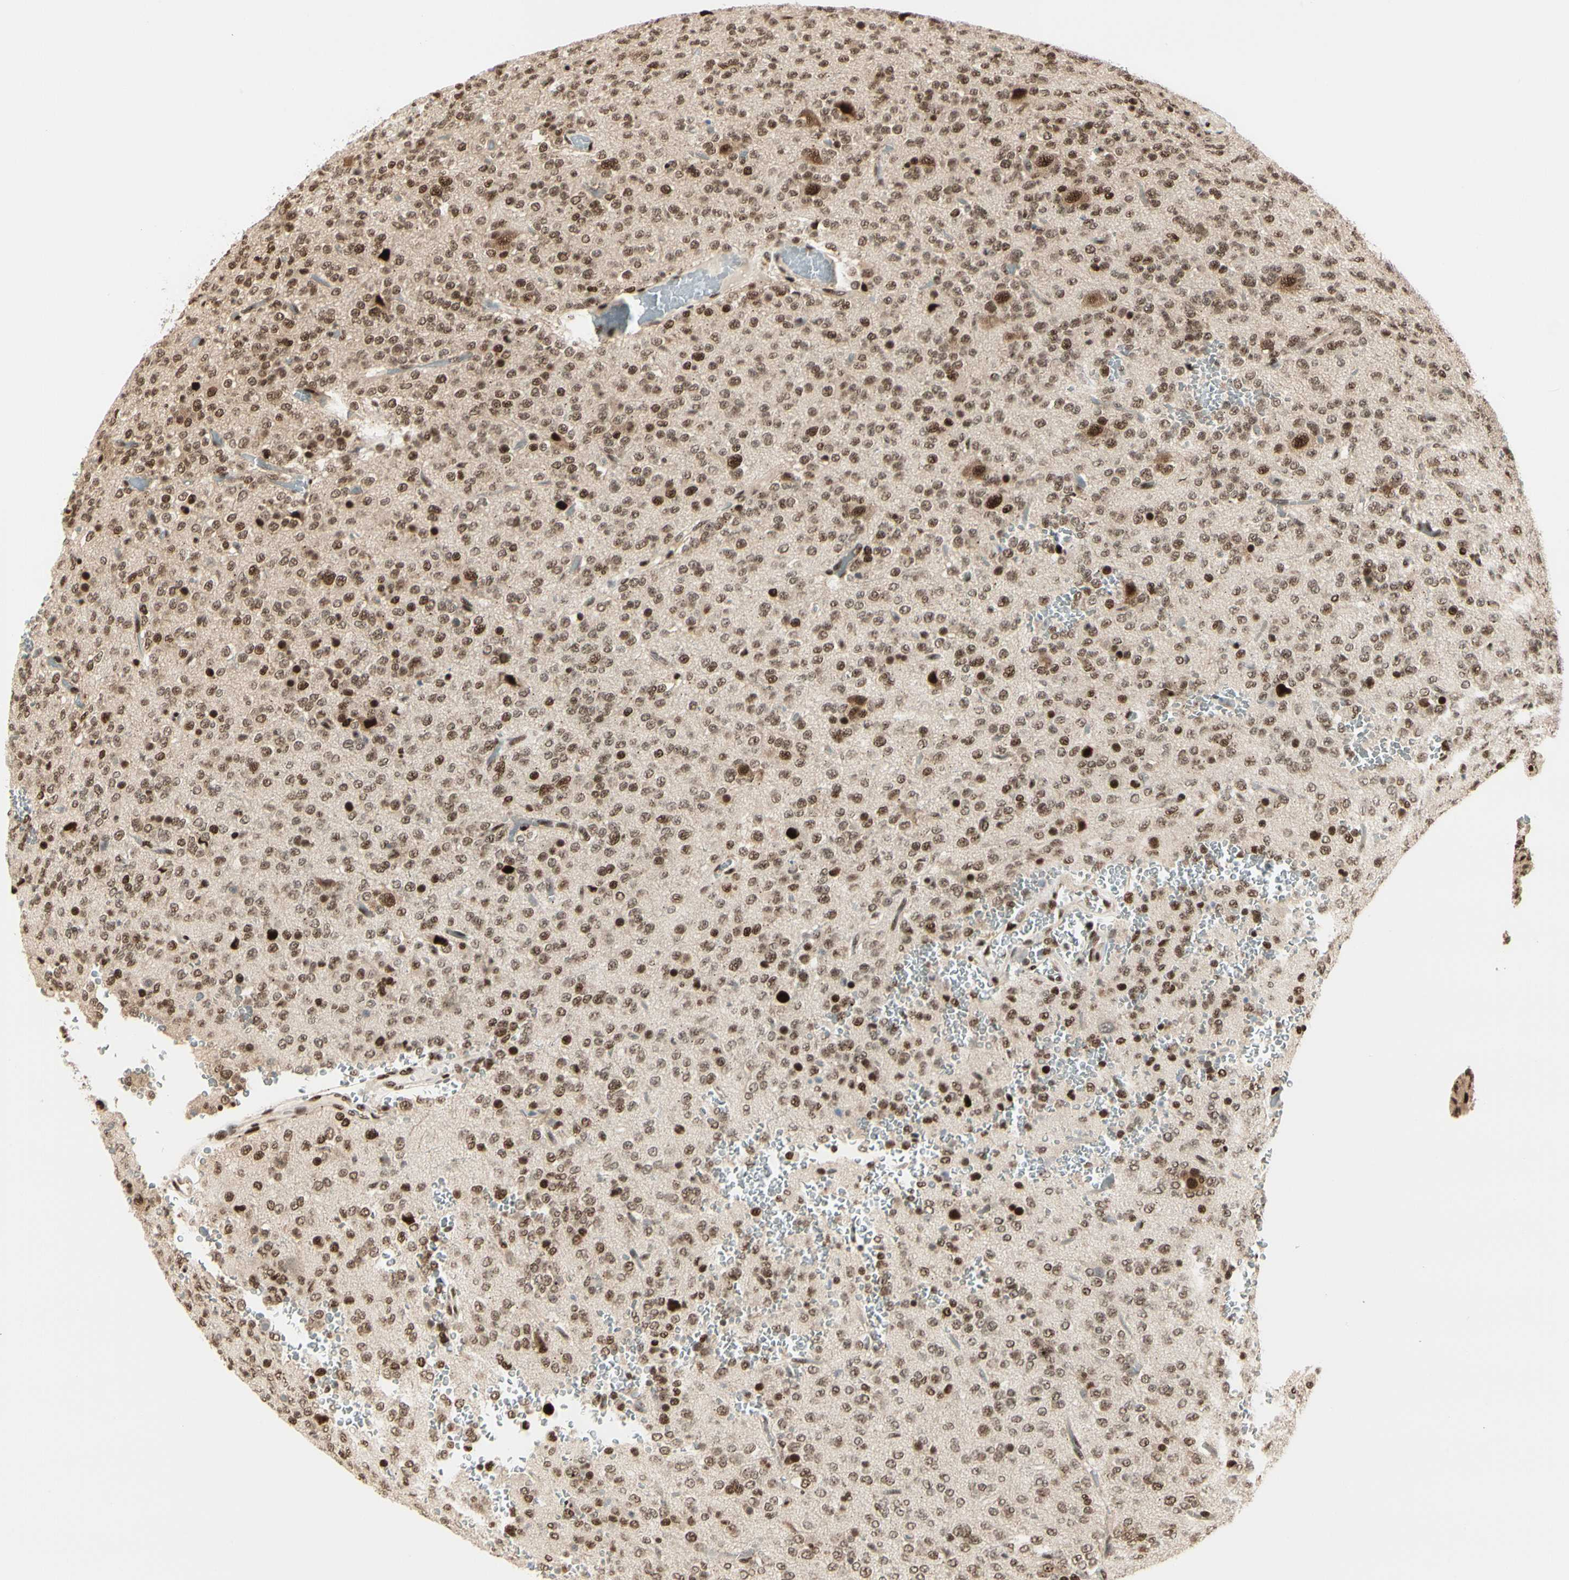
{"staining": {"intensity": "moderate", "quantity": ">75%", "location": "nuclear"}, "tissue": "glioma", "cell_type": "Tumor cells", "image_type": "cancer", "snomed": [{"axis": "morphology", "description": "Glioma, malignant, Low grade"}, {"axis": "topography", "description": "Brain"}], "caption": "Human malignant glioma (low-grade) stained for a protein (brown) displays moderate nuclear positive expression in approximately >75% of tumor cells.", "gene": "HEXIM1", "patient": {"sex": "male", "age": 38}}